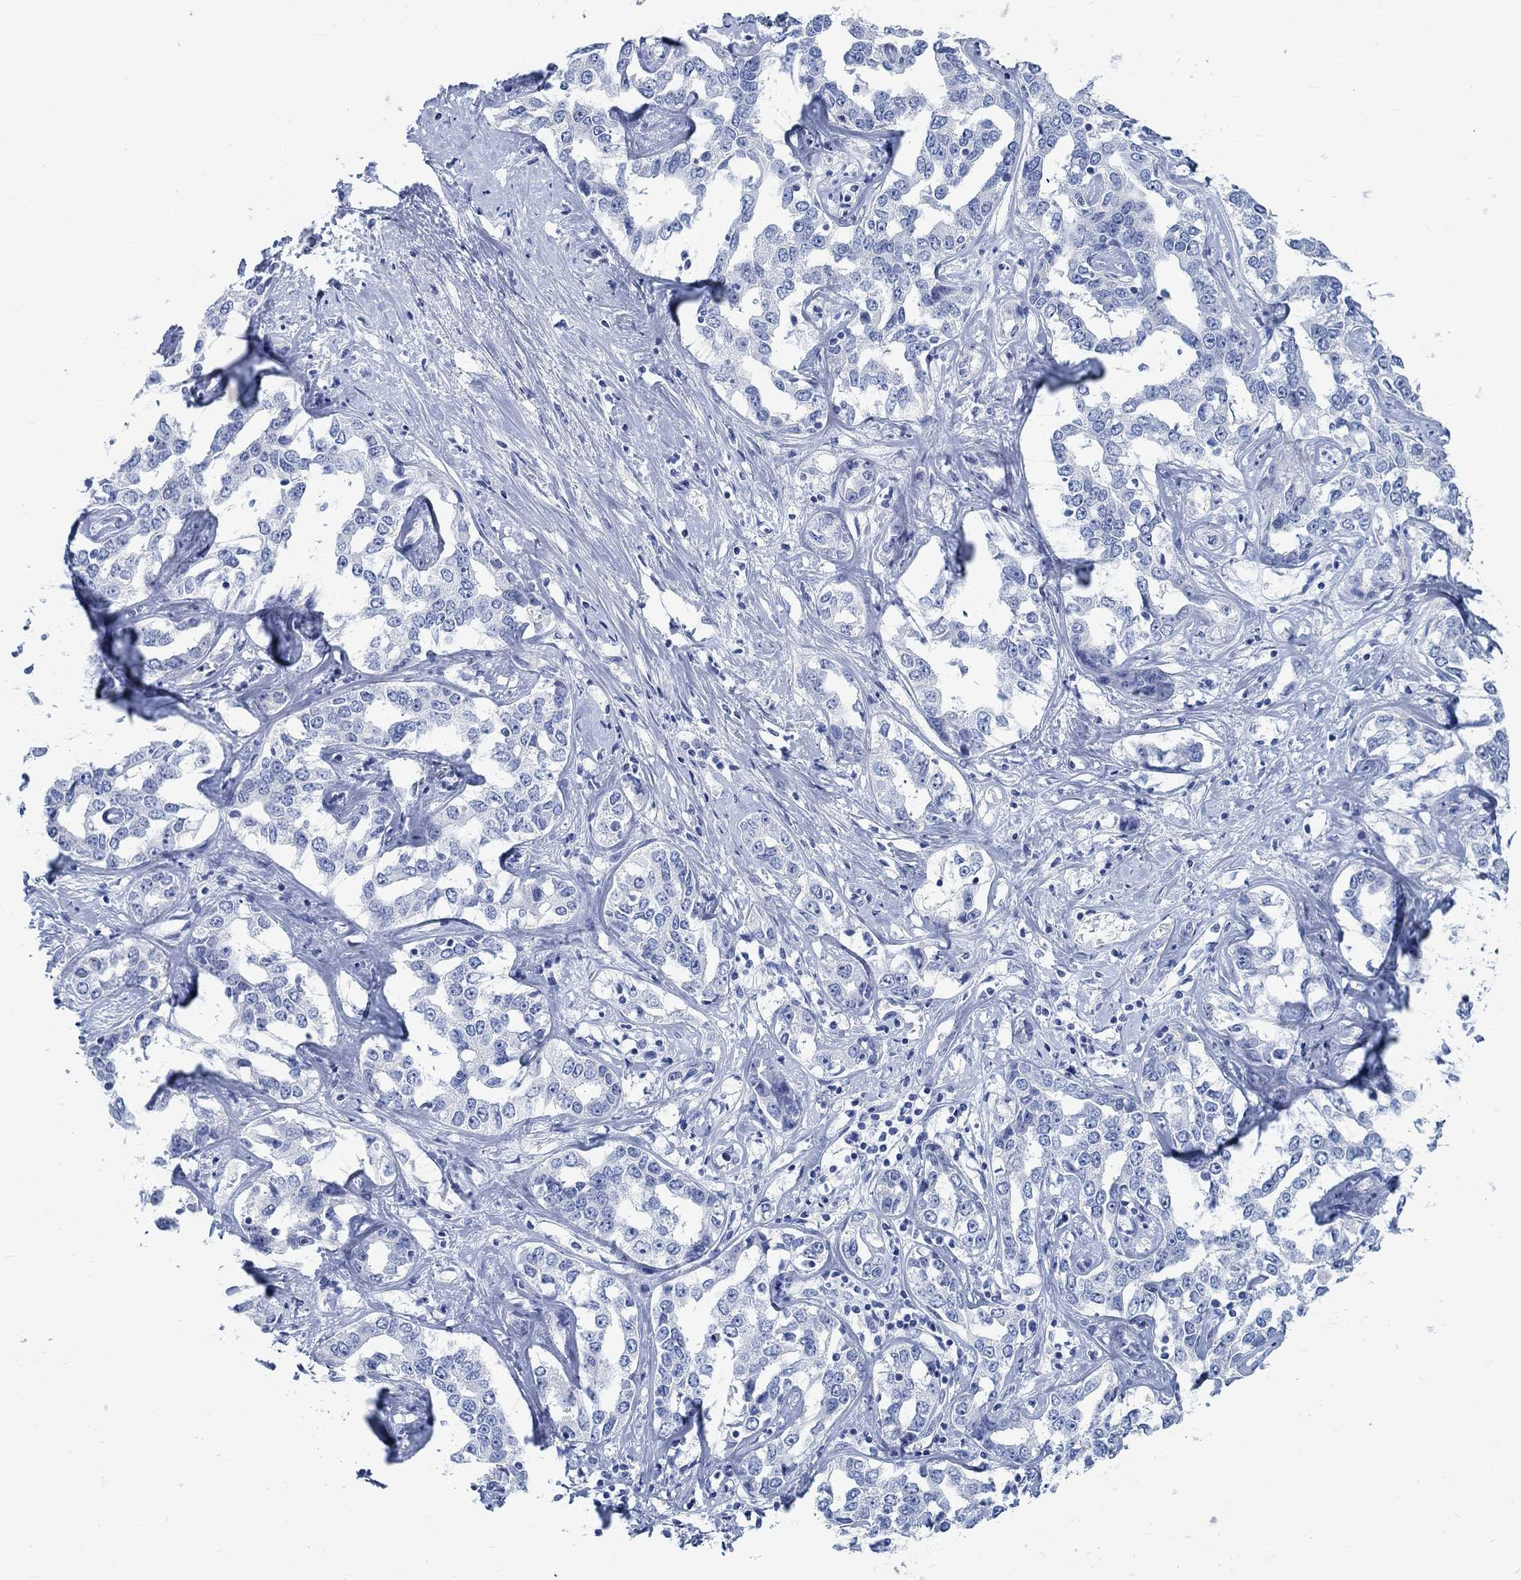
{"staining": {"intensity": "negative", "quantity": "none", "location": "none"}, "tissue": "liver cancer", "cell_type": "Tumor cells", "image_type": "cancer", "snomed": [{"axis": "morphology", "description": "Cholangiocarcinoma"}, {"axis": "topography", "description": "Liver"}], "caption": "Cholangiocarcinoma (liver) was stained to show a protein in brown. There is no significant staining in tumor cells.", "gene": "RBM20", "patient": {"sex": "male", "age": 59}}